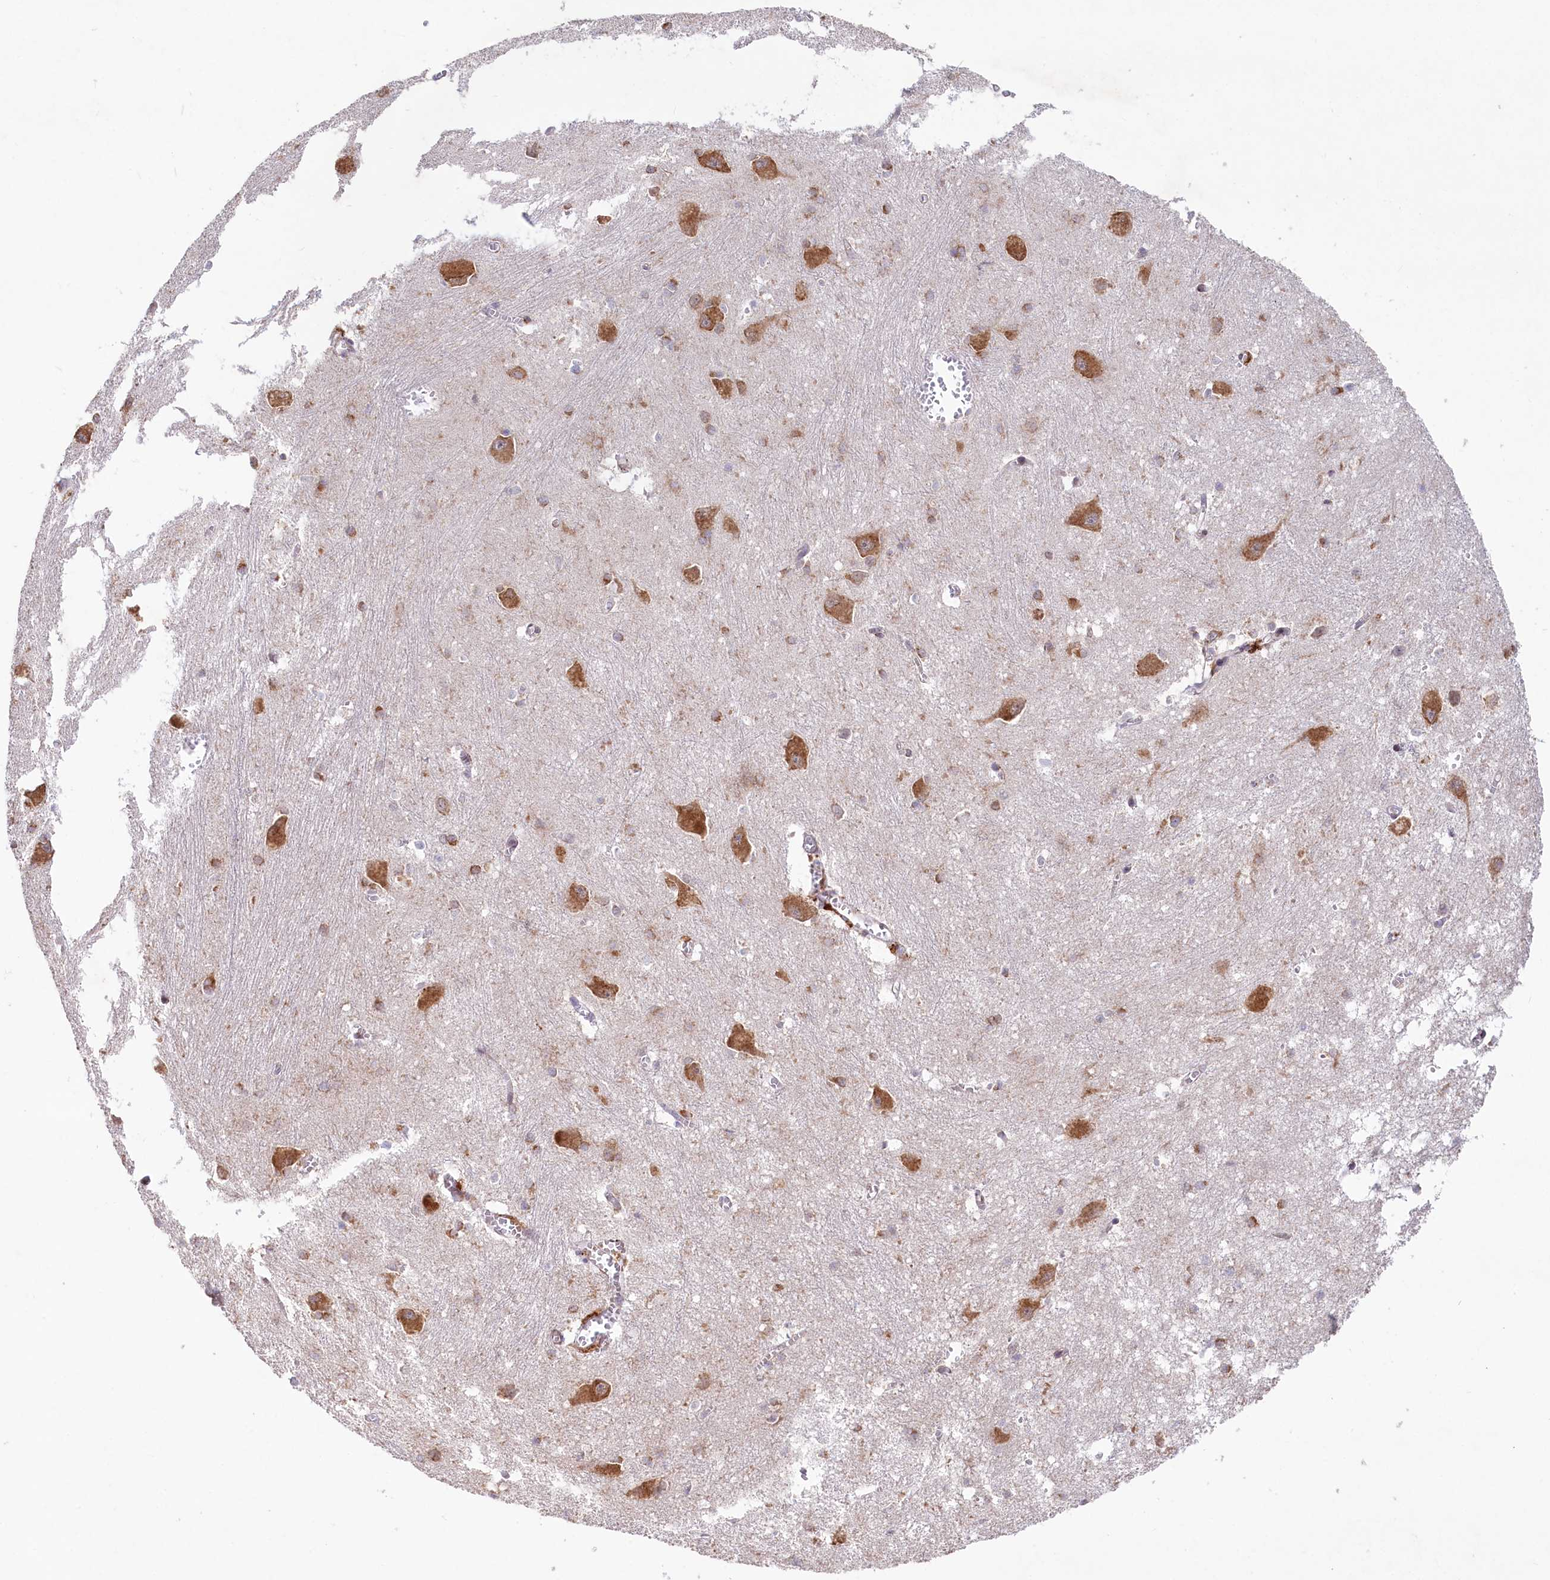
{"staining": {"intensity": "moderate", "quantity": "<25%", "location": "cytoplasmic/membranous"}, "tissue": "caudate", "cell_type": "Glial cells", "image_type": "normal", "snomed": [{"axis": "morphology", "description": "Normal tissue, NOS"}, {"axis": "topography", "description": "Lateral ventricle wall"}], "caption": "Immunohistochemical staining of benign caudate reveals low levels of moderate cytoplasmic/membranous positivity in approximately <25% of glial cells.", "gene": "CHID1", "patient": {"sex": "male", "age": 37}}